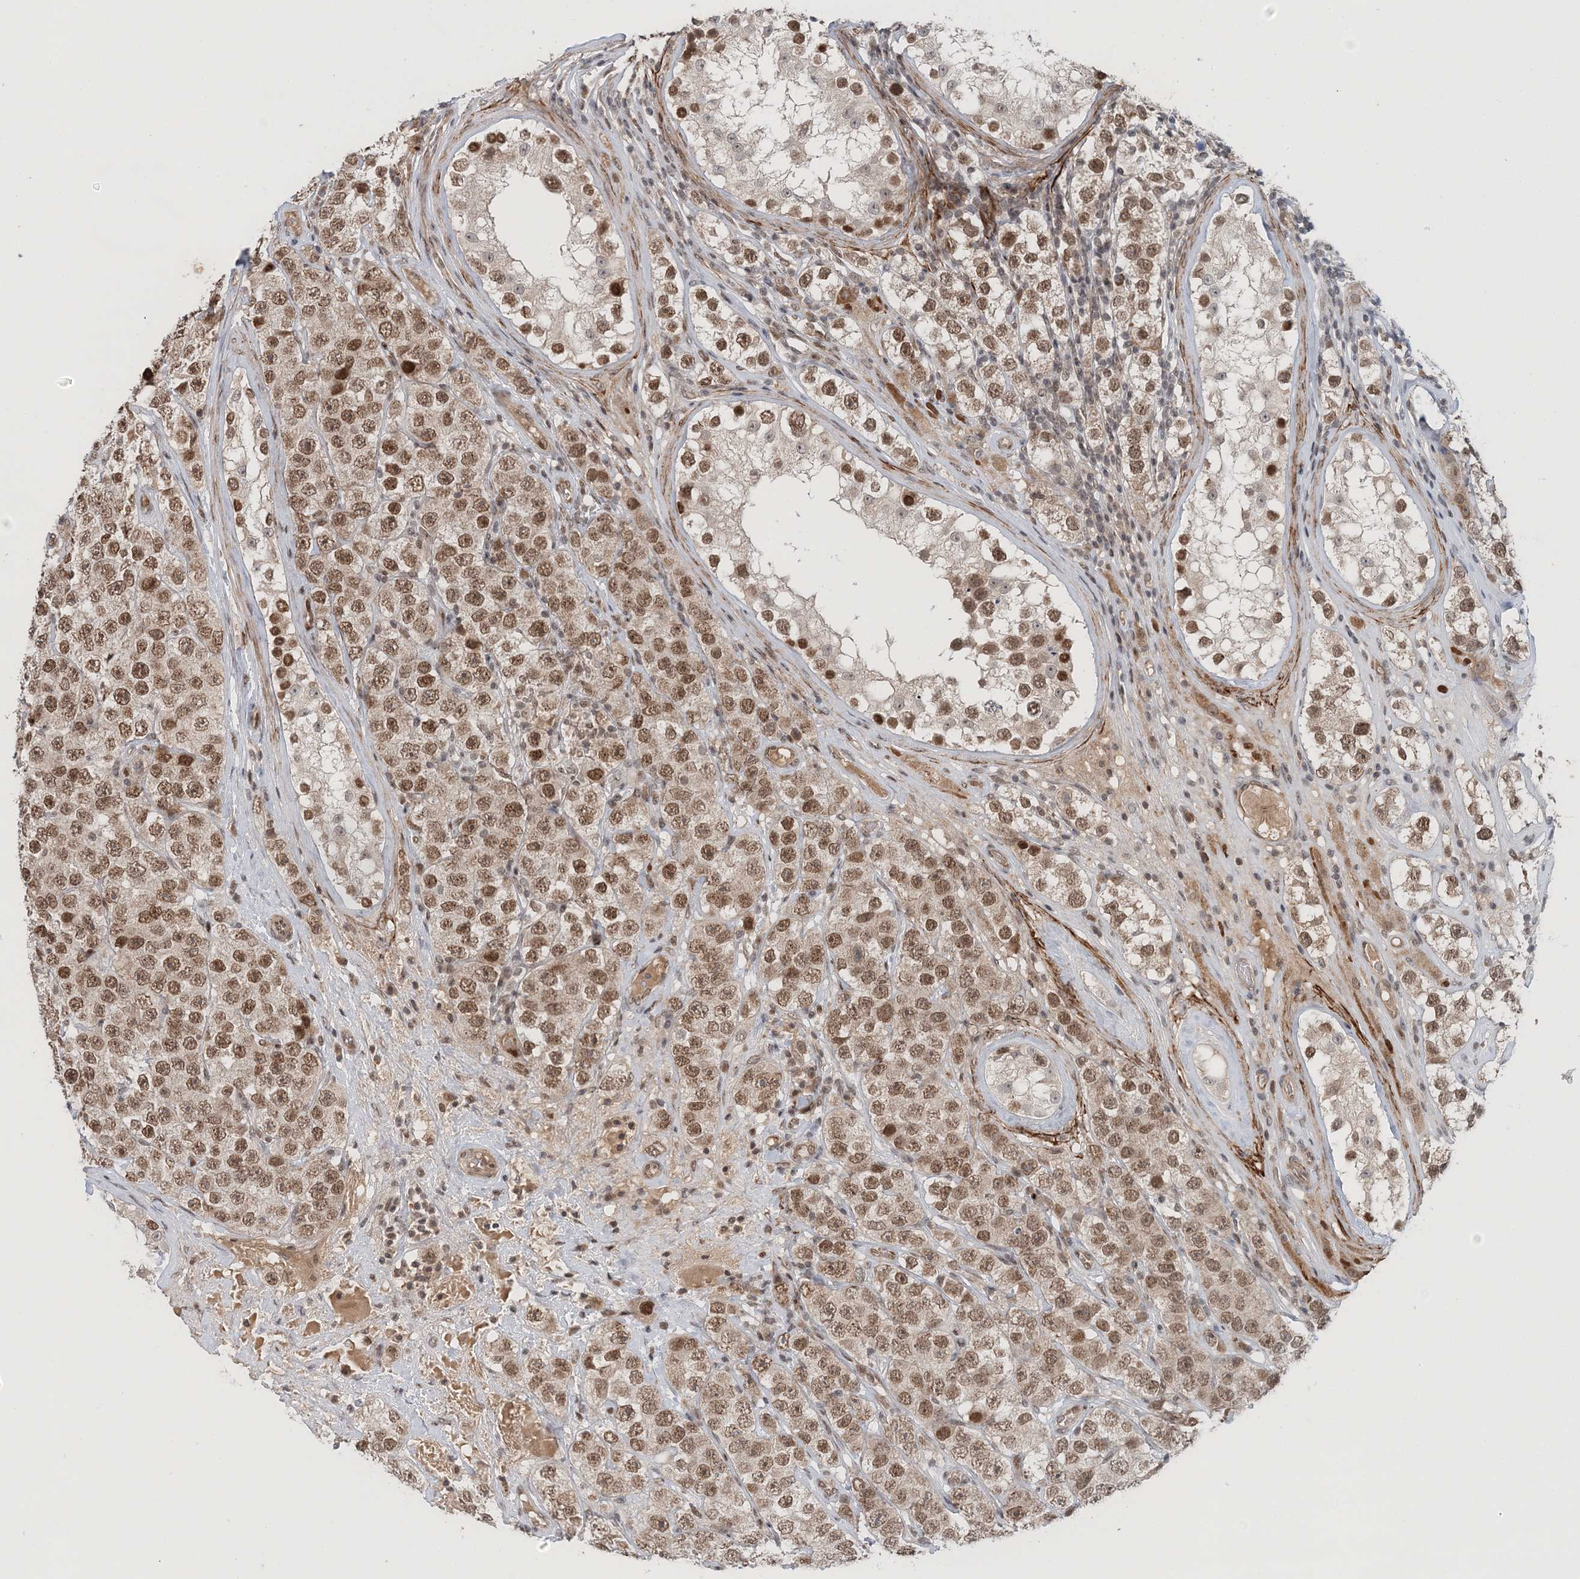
{"staining": {"intensity": "moderate", "quantity": ">75%", "location": "nuclear"}, "tissue": "testis cancer", "cell_type": "Tumor cells", "image_type": "cancer", "snomed": [{"axis": "morphology", "description": "Seminoma, NOS"}, {"axis": "topography", "description": "Testis"}], "caption": "Moderate nuclear protein expression is appreciated in approximately >75% of tumor cells in testis cancer (seminoma).", "gene": "NOA1", "patient": {"sex": "male", "age": 28}}